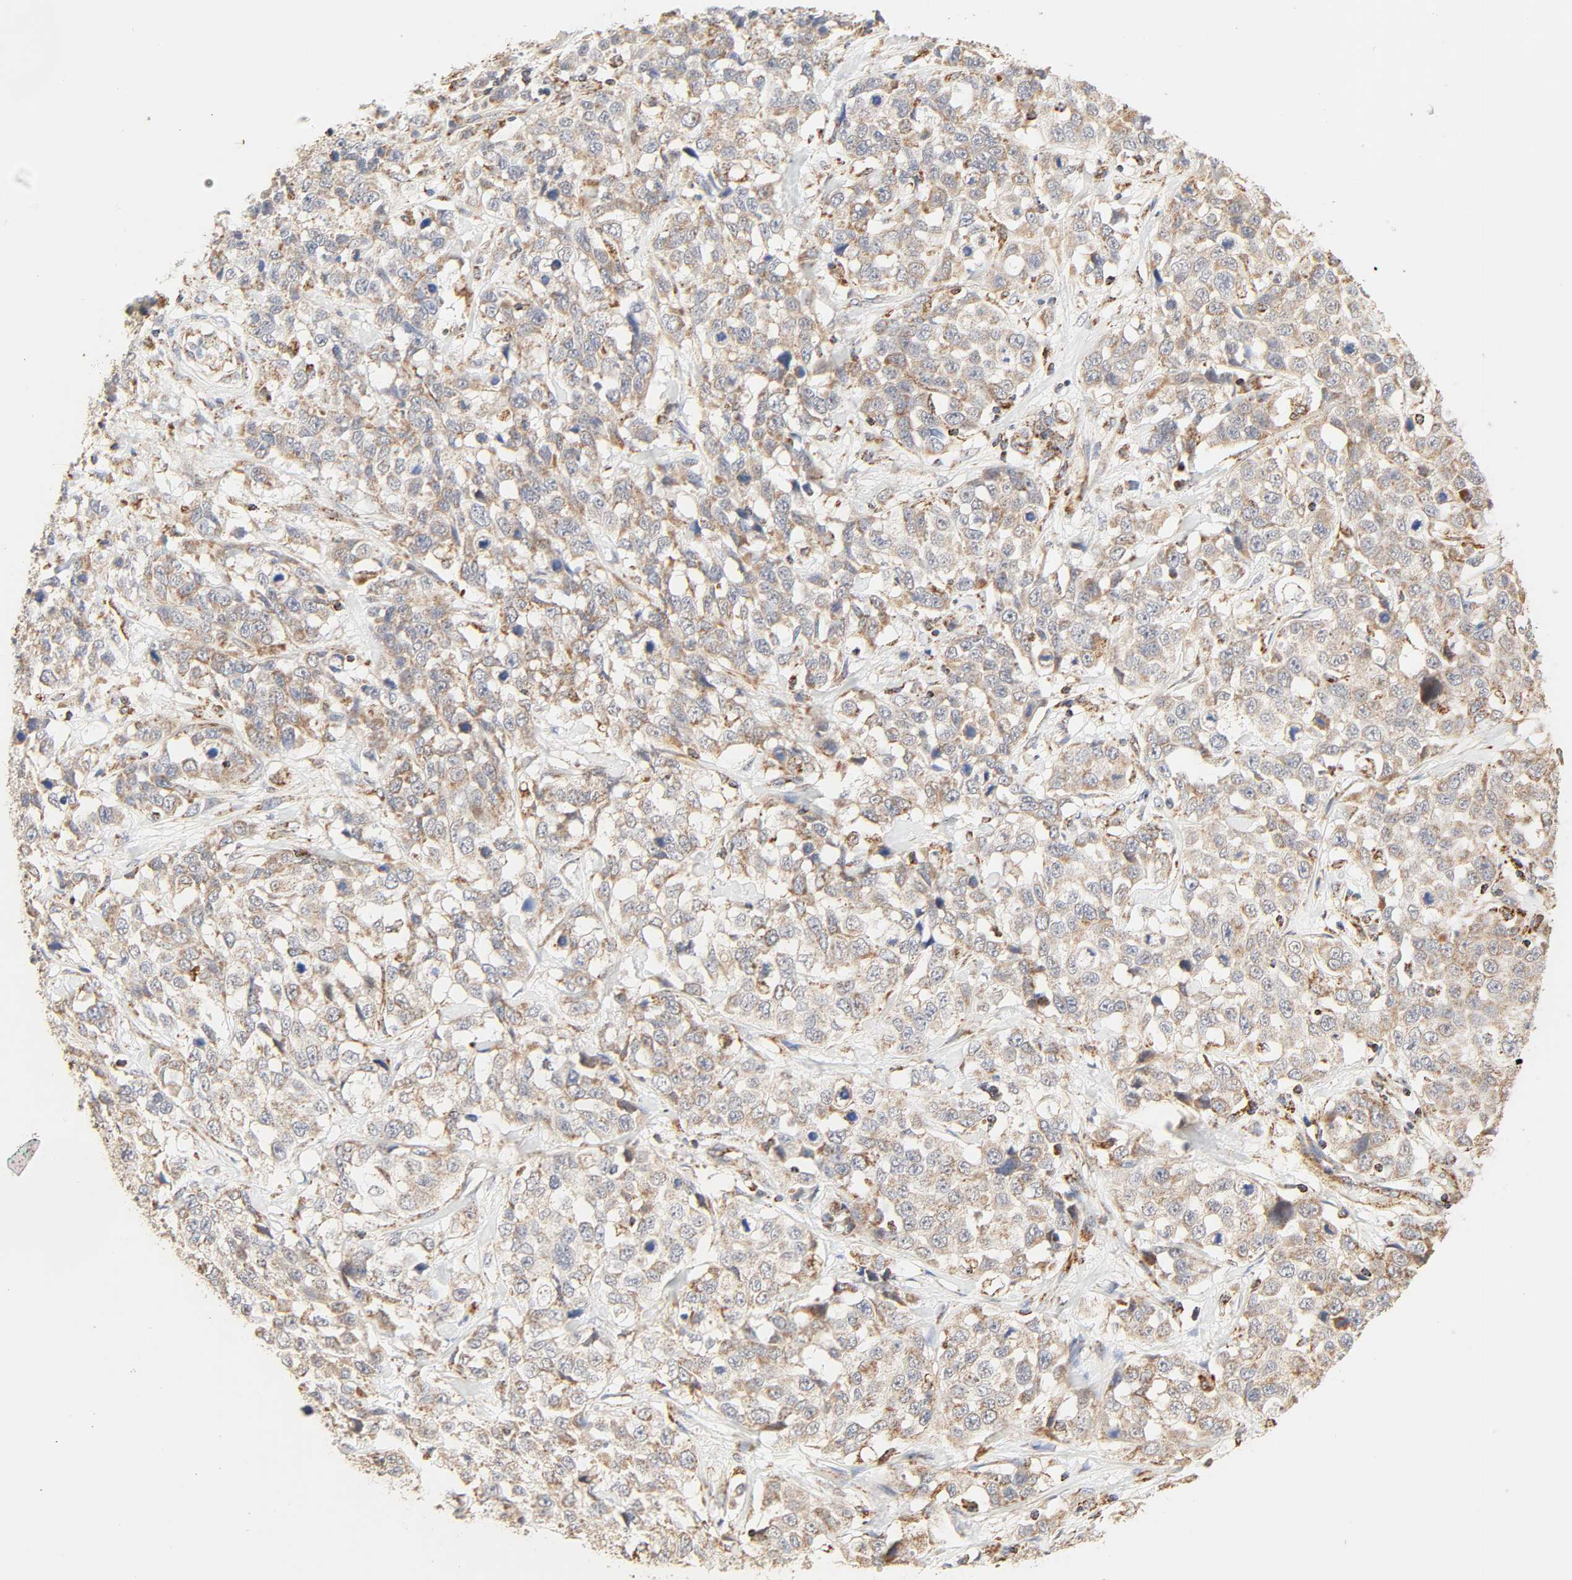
{"staining": {"intensity": "moderate", "quantity": ">75%", "location": "cytoplasmic/membranous"}, "tissue": "stomach cancer", "cell_type": "Tumor cells", "image_type": "cancer", "snomed": [{"axis": "morphology", "description": "Normal tissue, NOS"}, {"axis": "morphology", "description": "Adenocarcinoma, NOS"}, {"axis": "topography", "description": "Stomach"}], "caption": "Protein expression analysis of stomach cancer (adenocarcinoma) exhibits moderate cytoplasmic/membranous expression in about >75% of tumor cells.", "gene": "ZMAT5", "patient": {"sex": "male", "age": 48}}